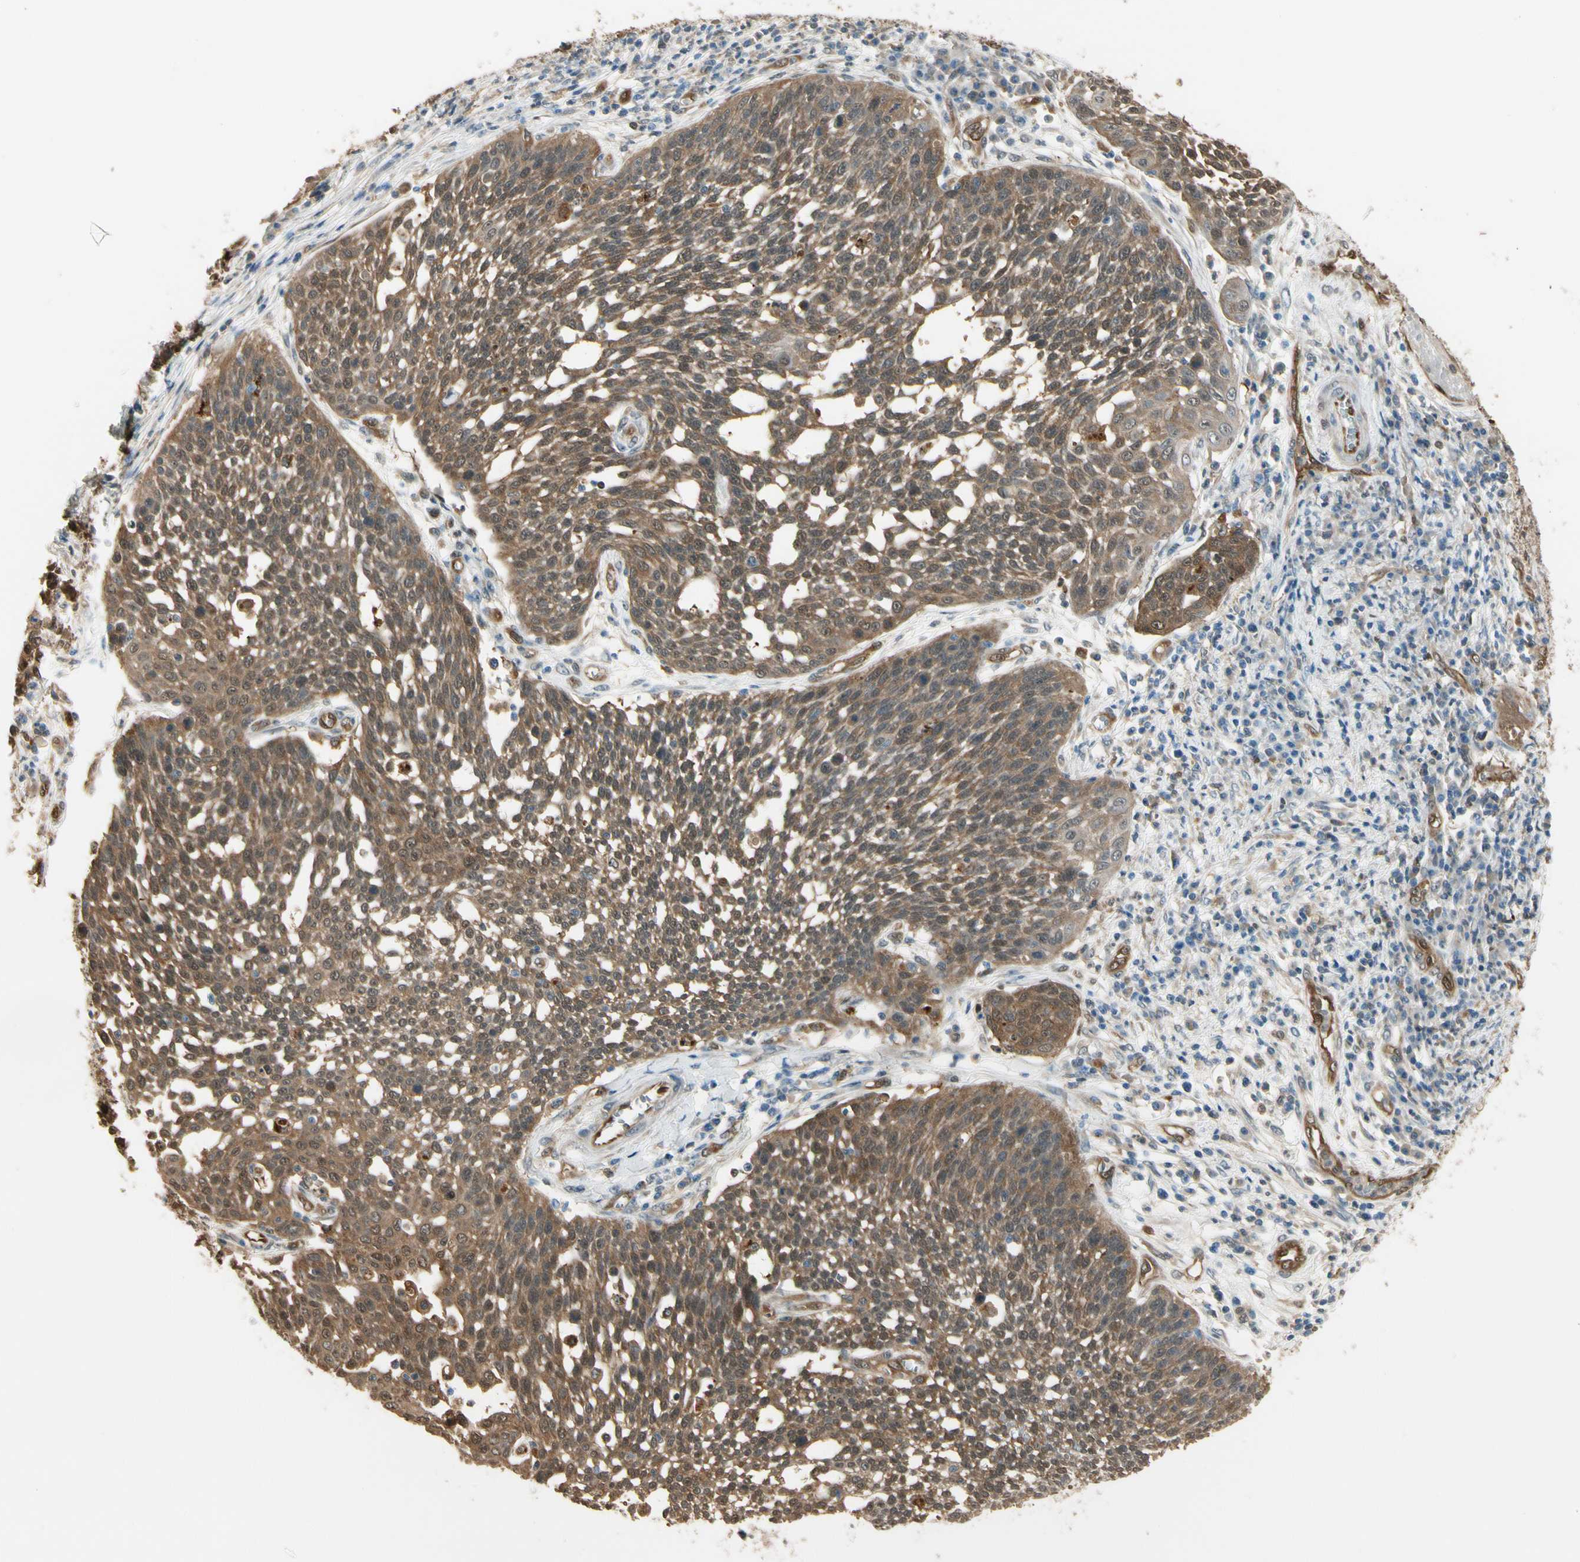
{"staining": {"intensity": "moderate", "quantity": ">75%", "location": "cytoplasmic/membranous,nuclear"}, "tissue": "cervical cancer", "cell_type": "Tumor cells", "image_type": "cancer", "snomed": [{"axis": "morphology", "description": "Squamous cell carcinoma, NOS"}, {"axis": "topography", "description": "Cervix"}], "caption": "Immunohistochemical staining of human cervical cancer (squamous cell carcinoma) displays medium levels of moderate cytoplasmic/membranous and nuclear protein positivity in approximately >75% of tumor cells.", "gene": "SERPINB6", "patient": {"sex": "female", "age": 34}}